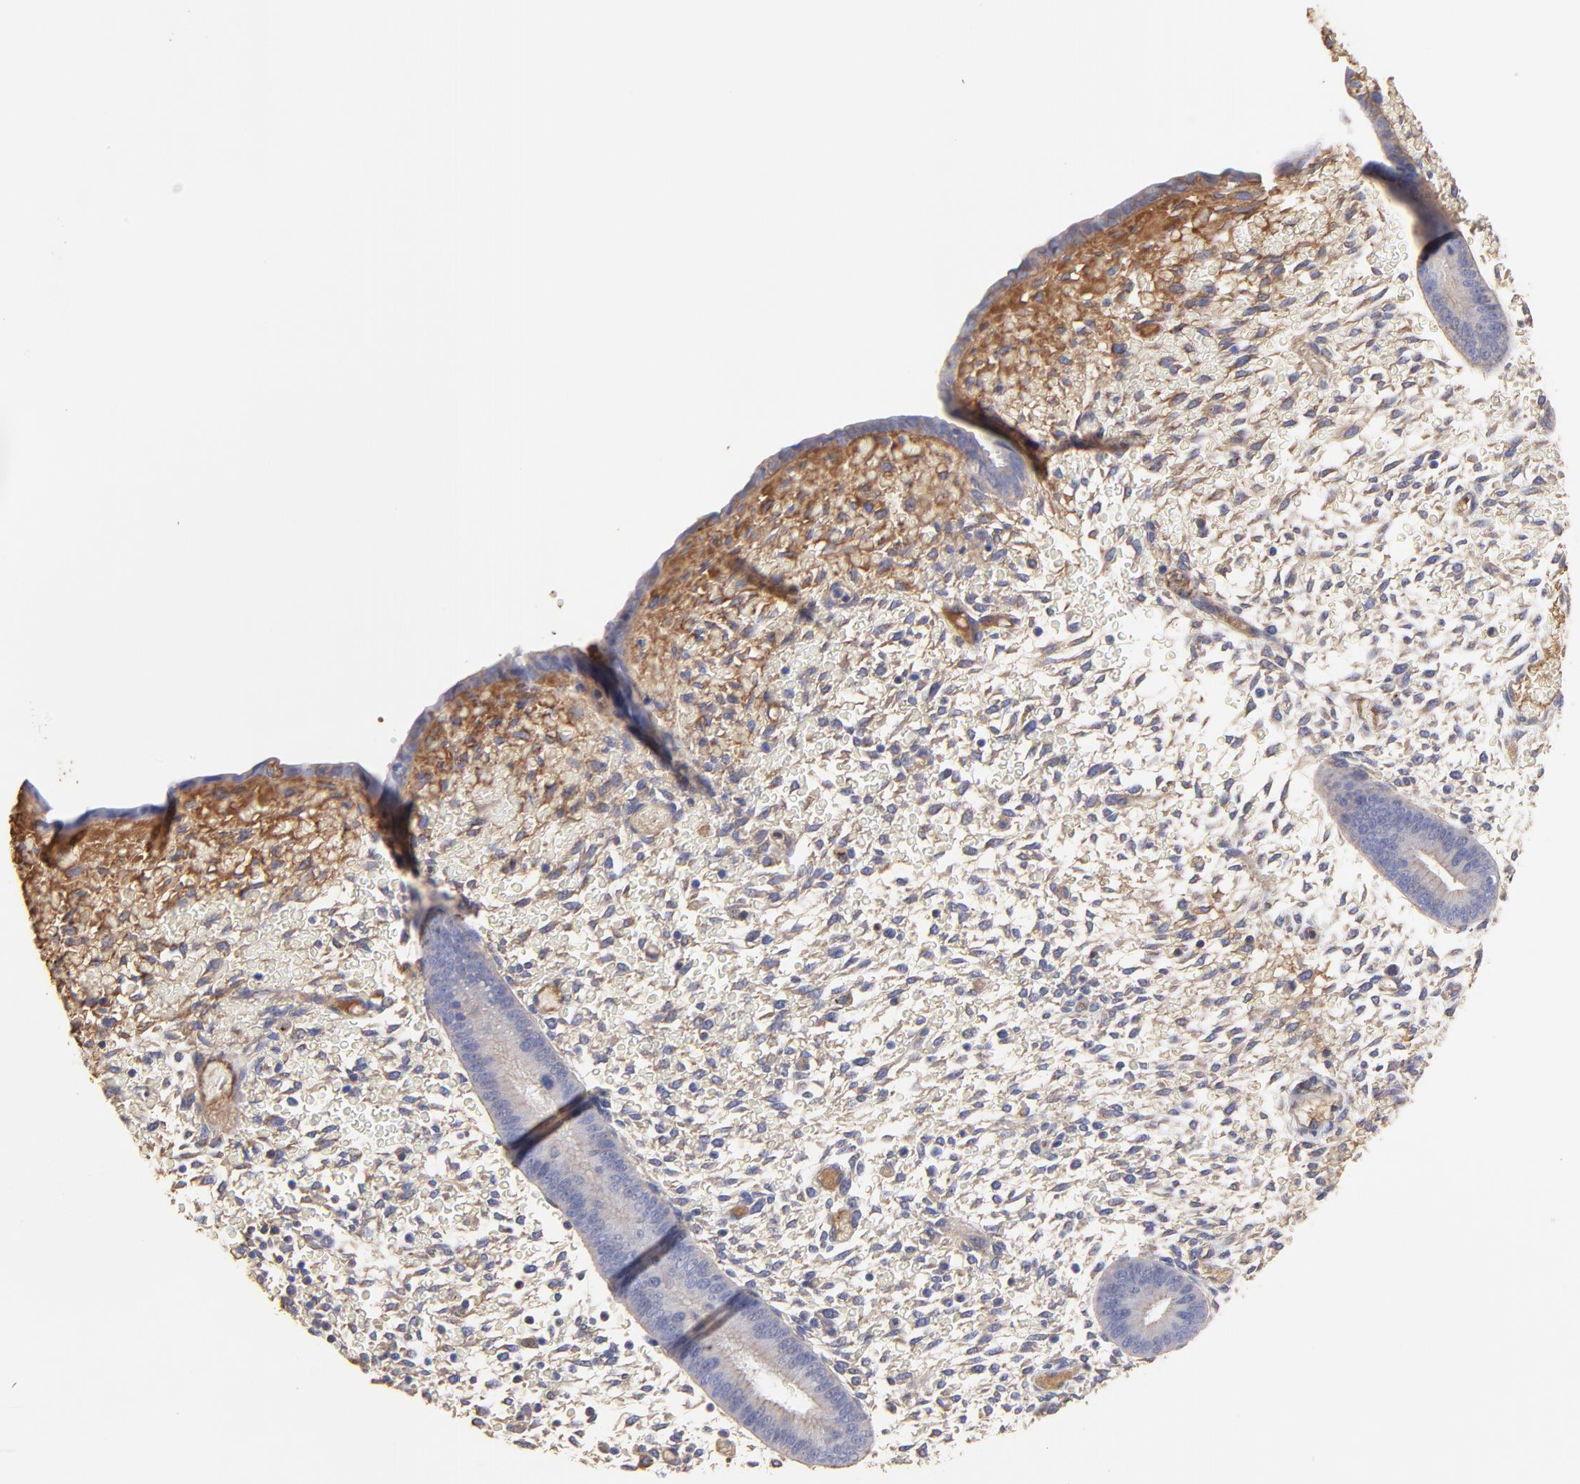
{"staining": {"intensity": "moderate", "quantity": "<25%", "location": "cytoplasmic/membranous"}, "tissue": "endometrium", "cell_type": "Cells in endometrial stroma", "image_type": "normal", "snomed": [{"axis": "morphology", "description": "Normal tissue, NOS"}, {"axis": "topography", "description": "Endometrium"}], "caption": "A low amount of moderate cytoplasmic/membranous expression is present in approximately <25% of cells in endometrial stroma in benign endometrium. The staining is performed using DAB (3,3'-diaminobenzidine) brown chromogen to label protein expression. The nuclei are counter-stained blue using hematoxylin.", "gene": "LRCH2", "patient": {"sex": "female", "age": 42}}